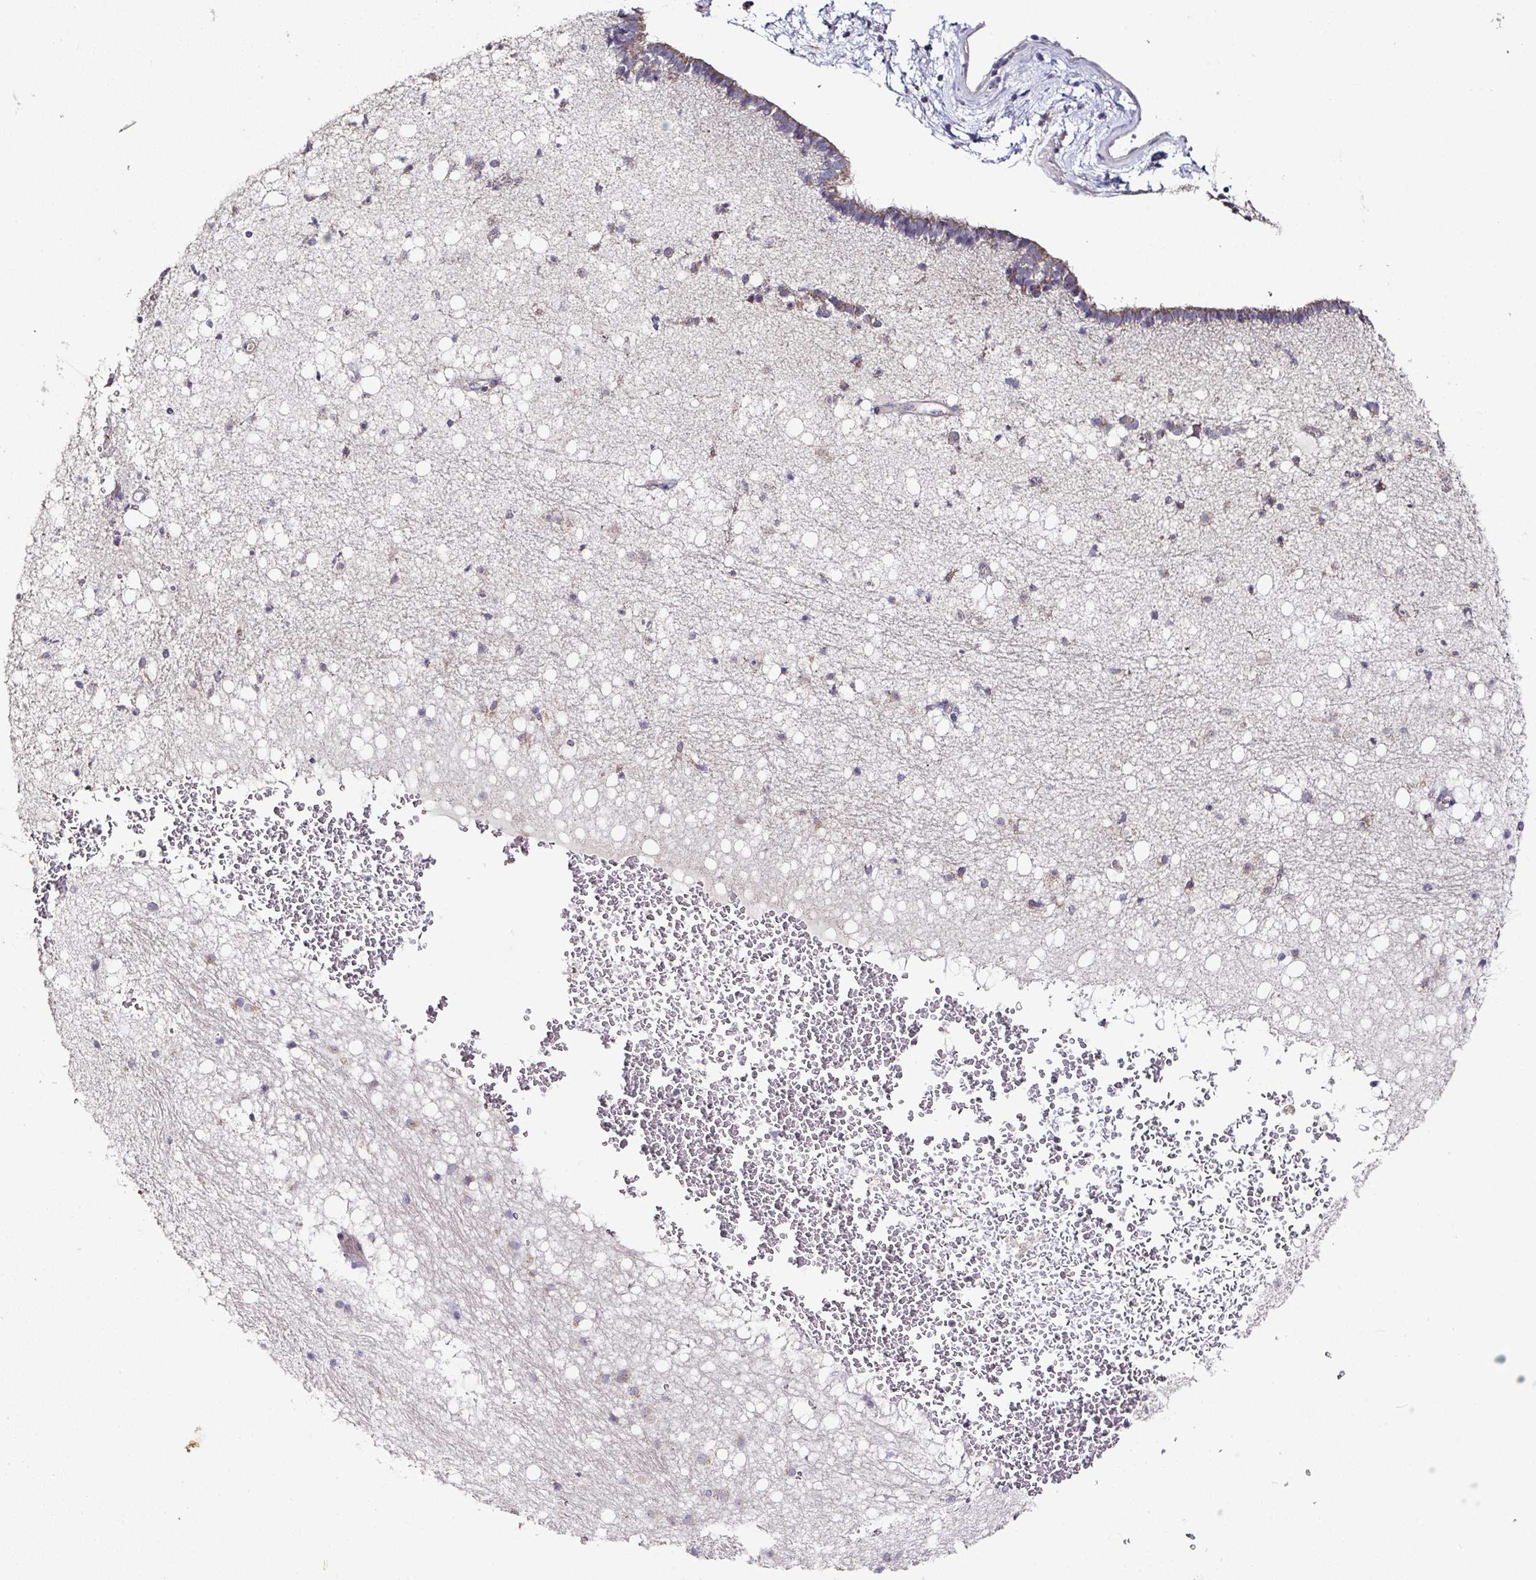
{"staining": {"intensity": "moderate", "quantity": "<25%", "location": "cytoplasmic/membranous"}, "tissue": "caudate", "cell_type": "Glial cells", "image_type": "normal", "snomed": [{"axis": "morphology", "description": "Normal tissue, NOS"}, {"axis": "topography", "description": "Lateral ventricle wall"}], "caption": "IHC photomicrograph of normal human caudate stained for a protein (brown), which demonstrates low levels of moderate cytoplasmic/membranous staining in about <25% of glial cells.", "gene": "SKIC2", "patient": {"sex": "male", "age": 37}}